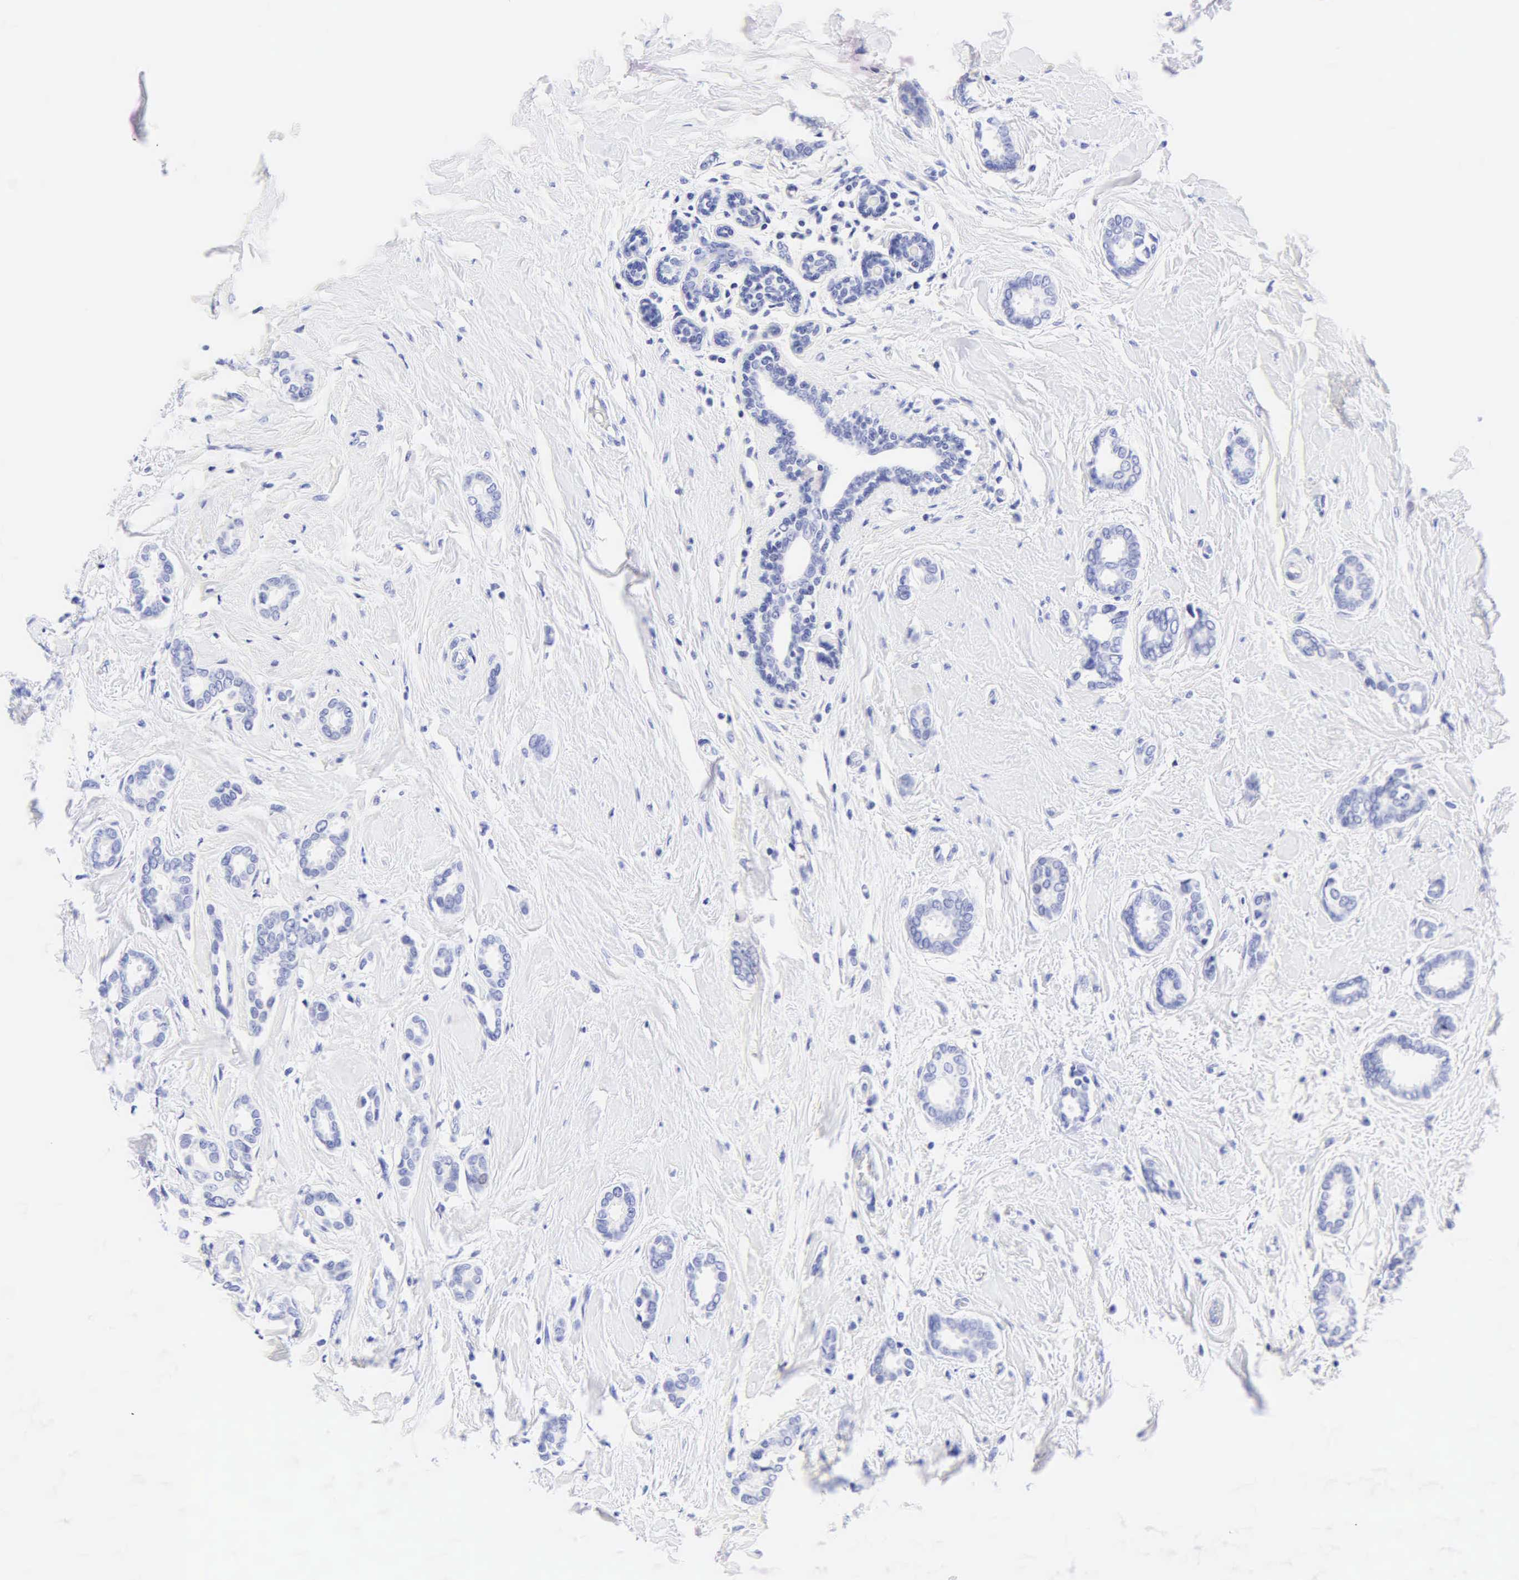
{"staining": {"intensity": "negative", "quantity": "none", "location": "none"}, "tissue": "breast cancer", "cell_type": "Tumor cells", "image_type": "cancer", "snomed": [{"axis": "morphology", "description": "Duct carcinoma"}, {"axis": "topography", "description": "Breast"}], "caption": "The immunohistochemistry (IHC) micrograph has no significant staining in tumor cells of breast intraductal carcinoma tissue.", "gene": "KRT20", "patient": {"sex": "female", "age": 50}}